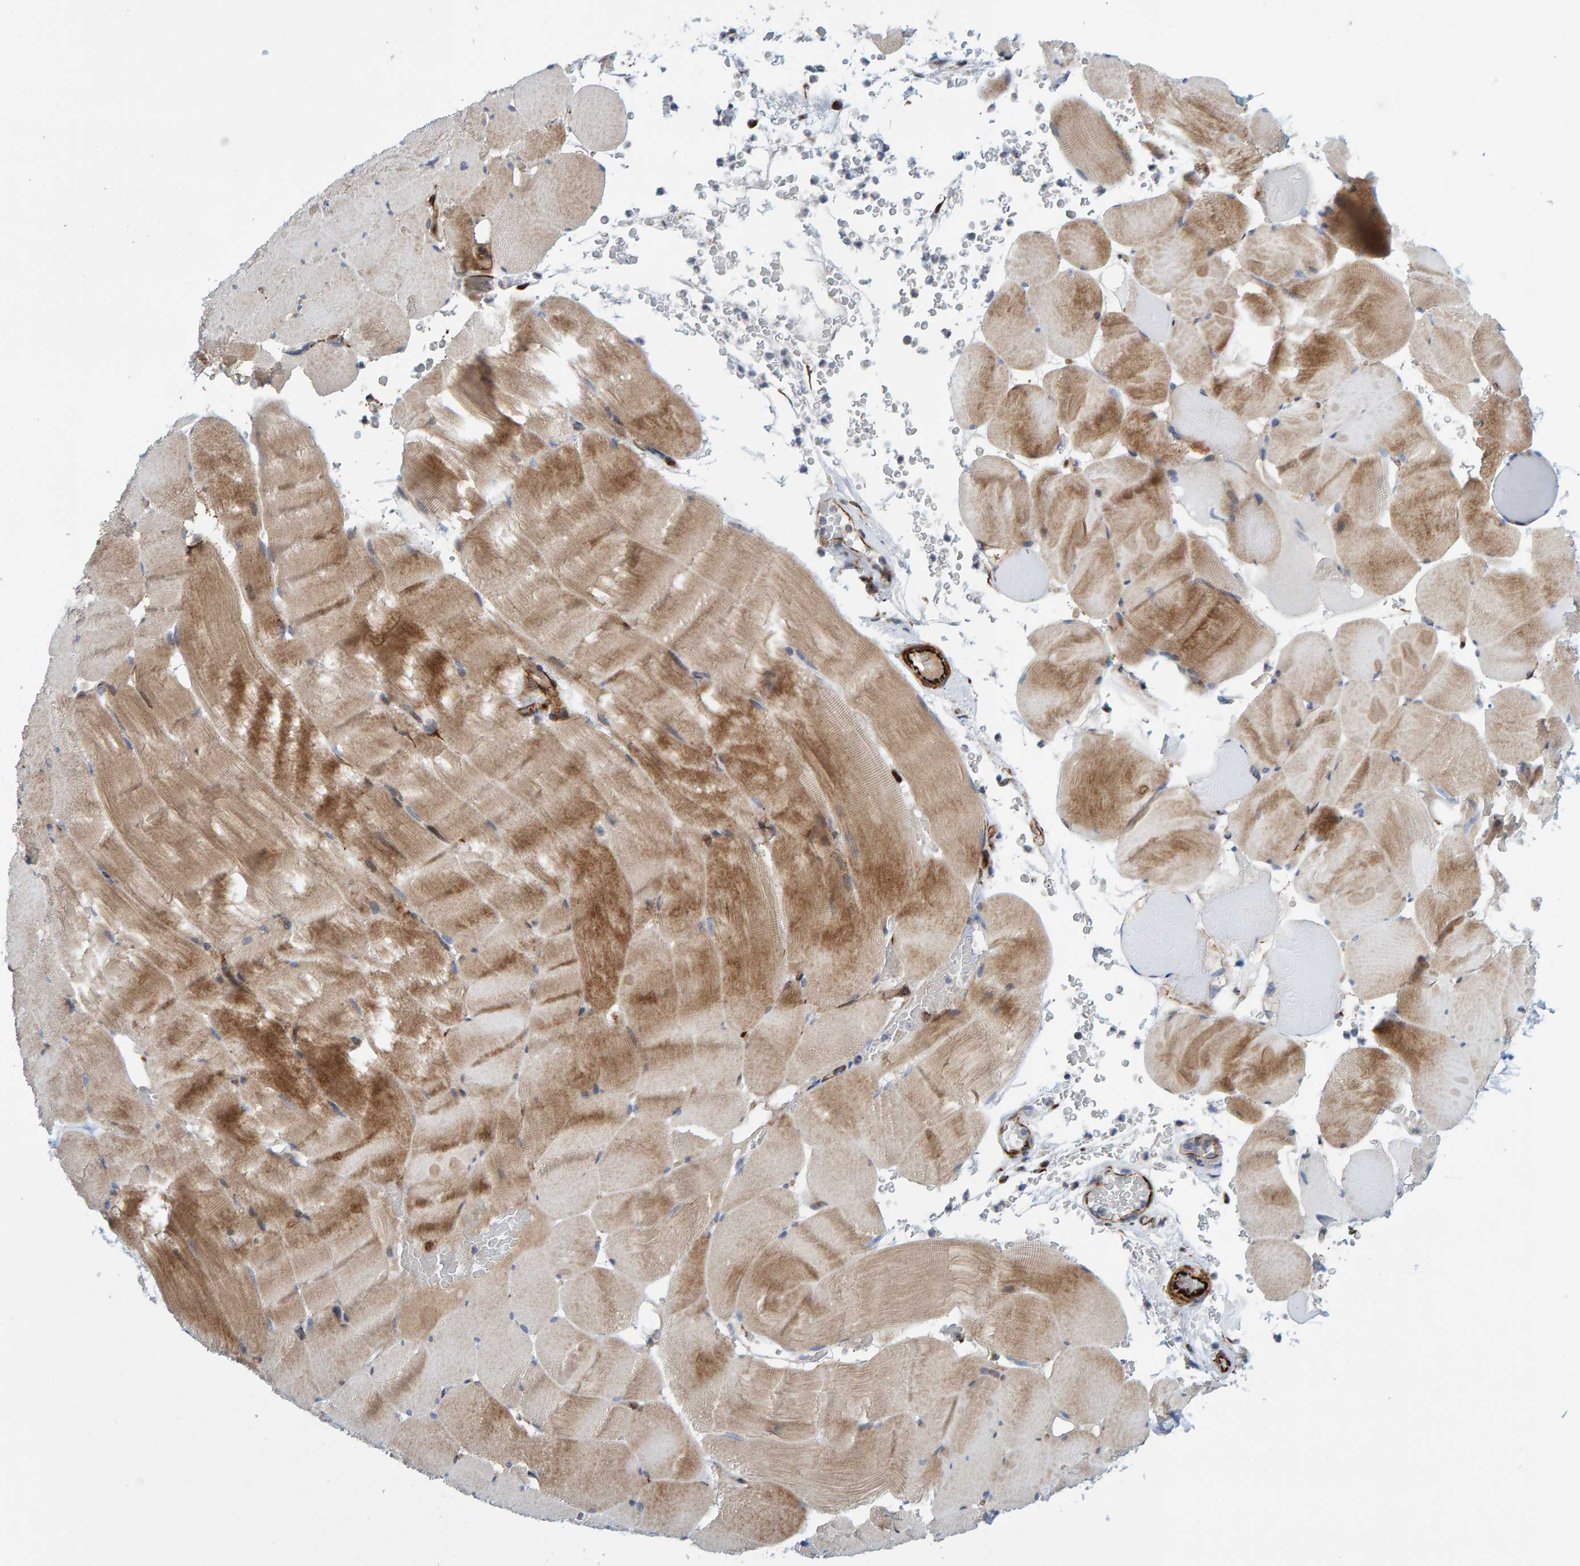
{"staining": {"intensity": "moderate", "quantity": "<25%", "location": "cytoplasmic/membranous"}, "tissue": "skeletal muscle", "cell_type": "Myocytes", "image_type": "normal", "snomed": [{"axis": "morphology", "description": "Normal tissue, NOS"}, {"axis": "topography", "description": "Skeletal muscle"}], "caption": "Normal skeletal muscle reveals moderate cytoplasmic/membranous staining in about <25% of myocytes, visualized by immunohistochemistry. (Stains: DAB (3,3'-diaminobenzidine) in brown, nuclei in blue, Microscopy: brightfield microscopy at high magnification).", "gene": "POLG2", "patient": {"sex": "male", "age": 62}}